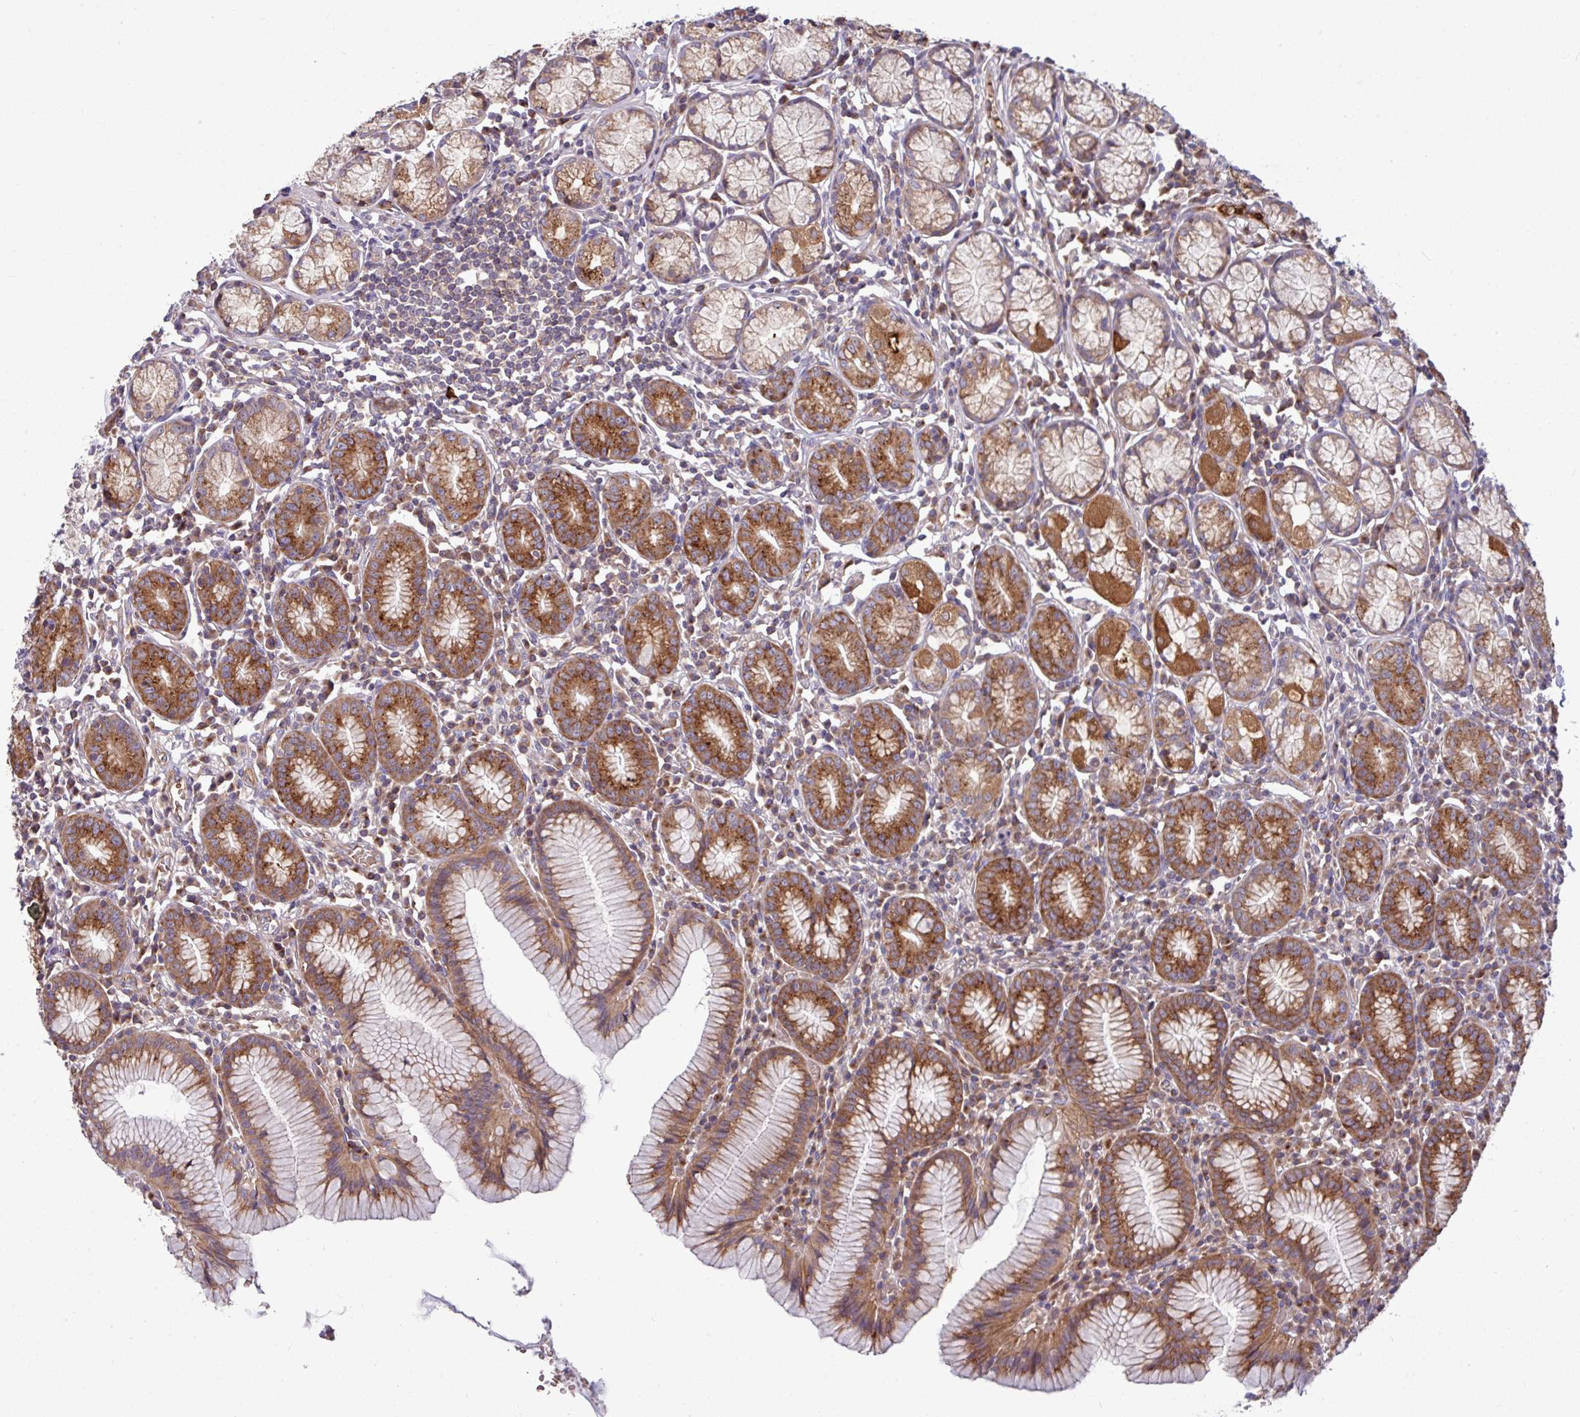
{"staining": {"intensity": "strong", "quantity": "25%-75%", "location": "cytoplasmic/membranous"}, "tissue": "stomach", "cell_type": "Glandular cells", "image_type": "normal", "snomed": [{"axis": "morphology", "description": "Normal tissue, NOS"}, {"axis": "topography", "description": "Stomach"}], "caption": "High-magnification brightfield microscopy of benign stomach stained with DAB (3,3'-diaminobenzidine) (brown) and counterstained with hematoxylin (blue). glandular cells exhibit strong cytoplasmic/membranous staining is appreciated in about25%-75% of cells.", "gene": "LSM12", "patient": {"sex": "male", "age": 55}}